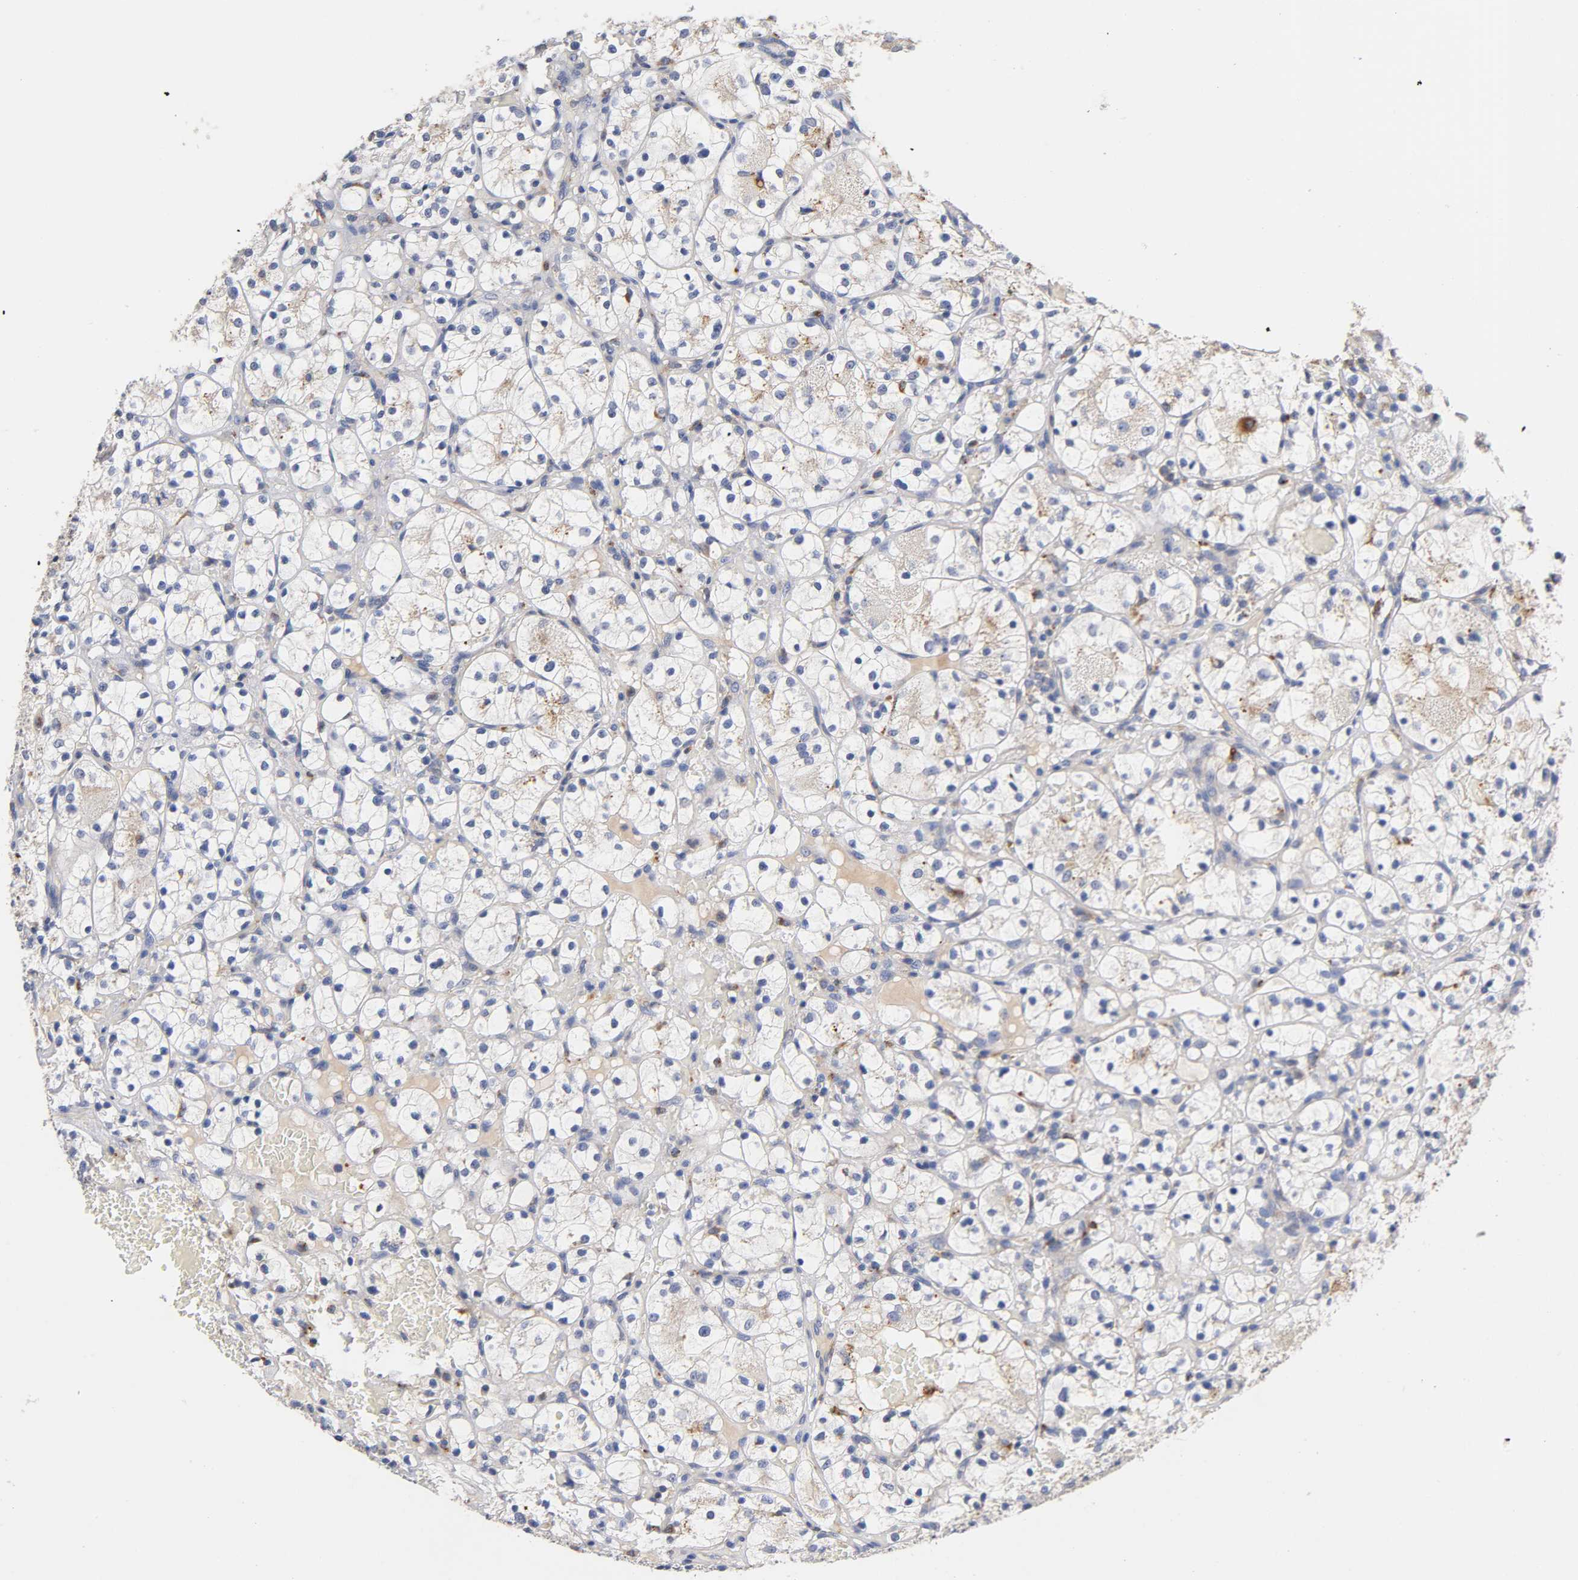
{"staining": {"intensity": "negative", "quantity": "none", "location": "none"}, "tissue": "renal cancer", "cell_type": "Tumor cells", "image_type": "cancer", "snomed": [{"axis": "morphology", "description": "Adenocarcinoma, NOS"}, {"axis": "topography", "description": "Kidney"}], "caption": "Immunohistochemical staining of renal cancer exhibits no significant staining in tumor cells.", "gene": "SEMA5A", "patient": {"sex": "female", "age": 60}}